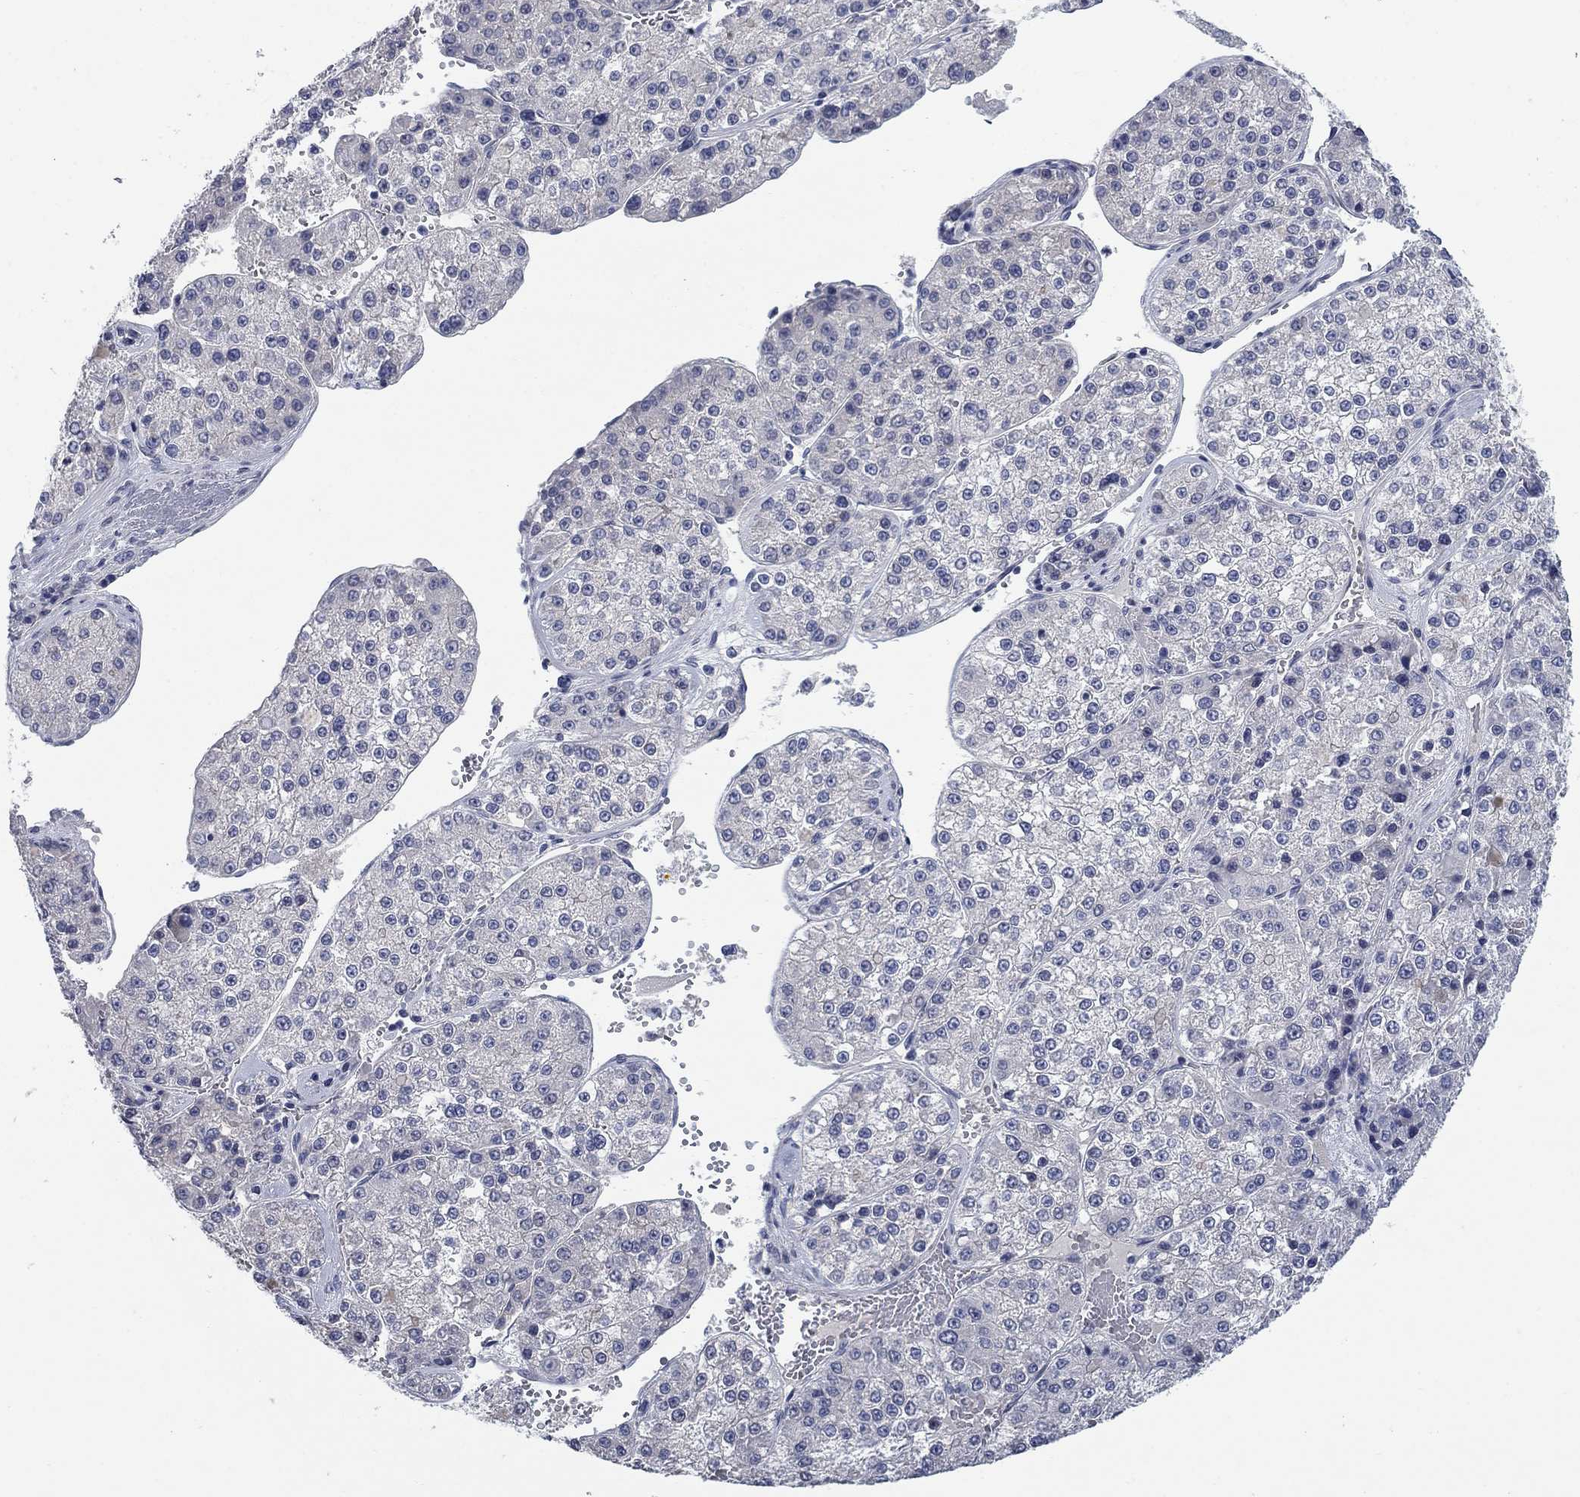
{"staining": {"intensity": "negative", "quantity": "none", "location": "none"}, "tissue": "liver cancer", "cell_type": "Tumor cells", "image_type": "cancer", "snomed": [{"axis": "morphology", "description": "Carcinoma, Hepatocellular, NOS"}, {"axis": "topography", "description": "Liver"}], "caption": "An IHC image of liver cancer is shown. There is no staining in tumor cells of liver cancer. Nuclei are stained in blue.", "gene": "DNER", "patient": {"sex": "female", "age": 73}}